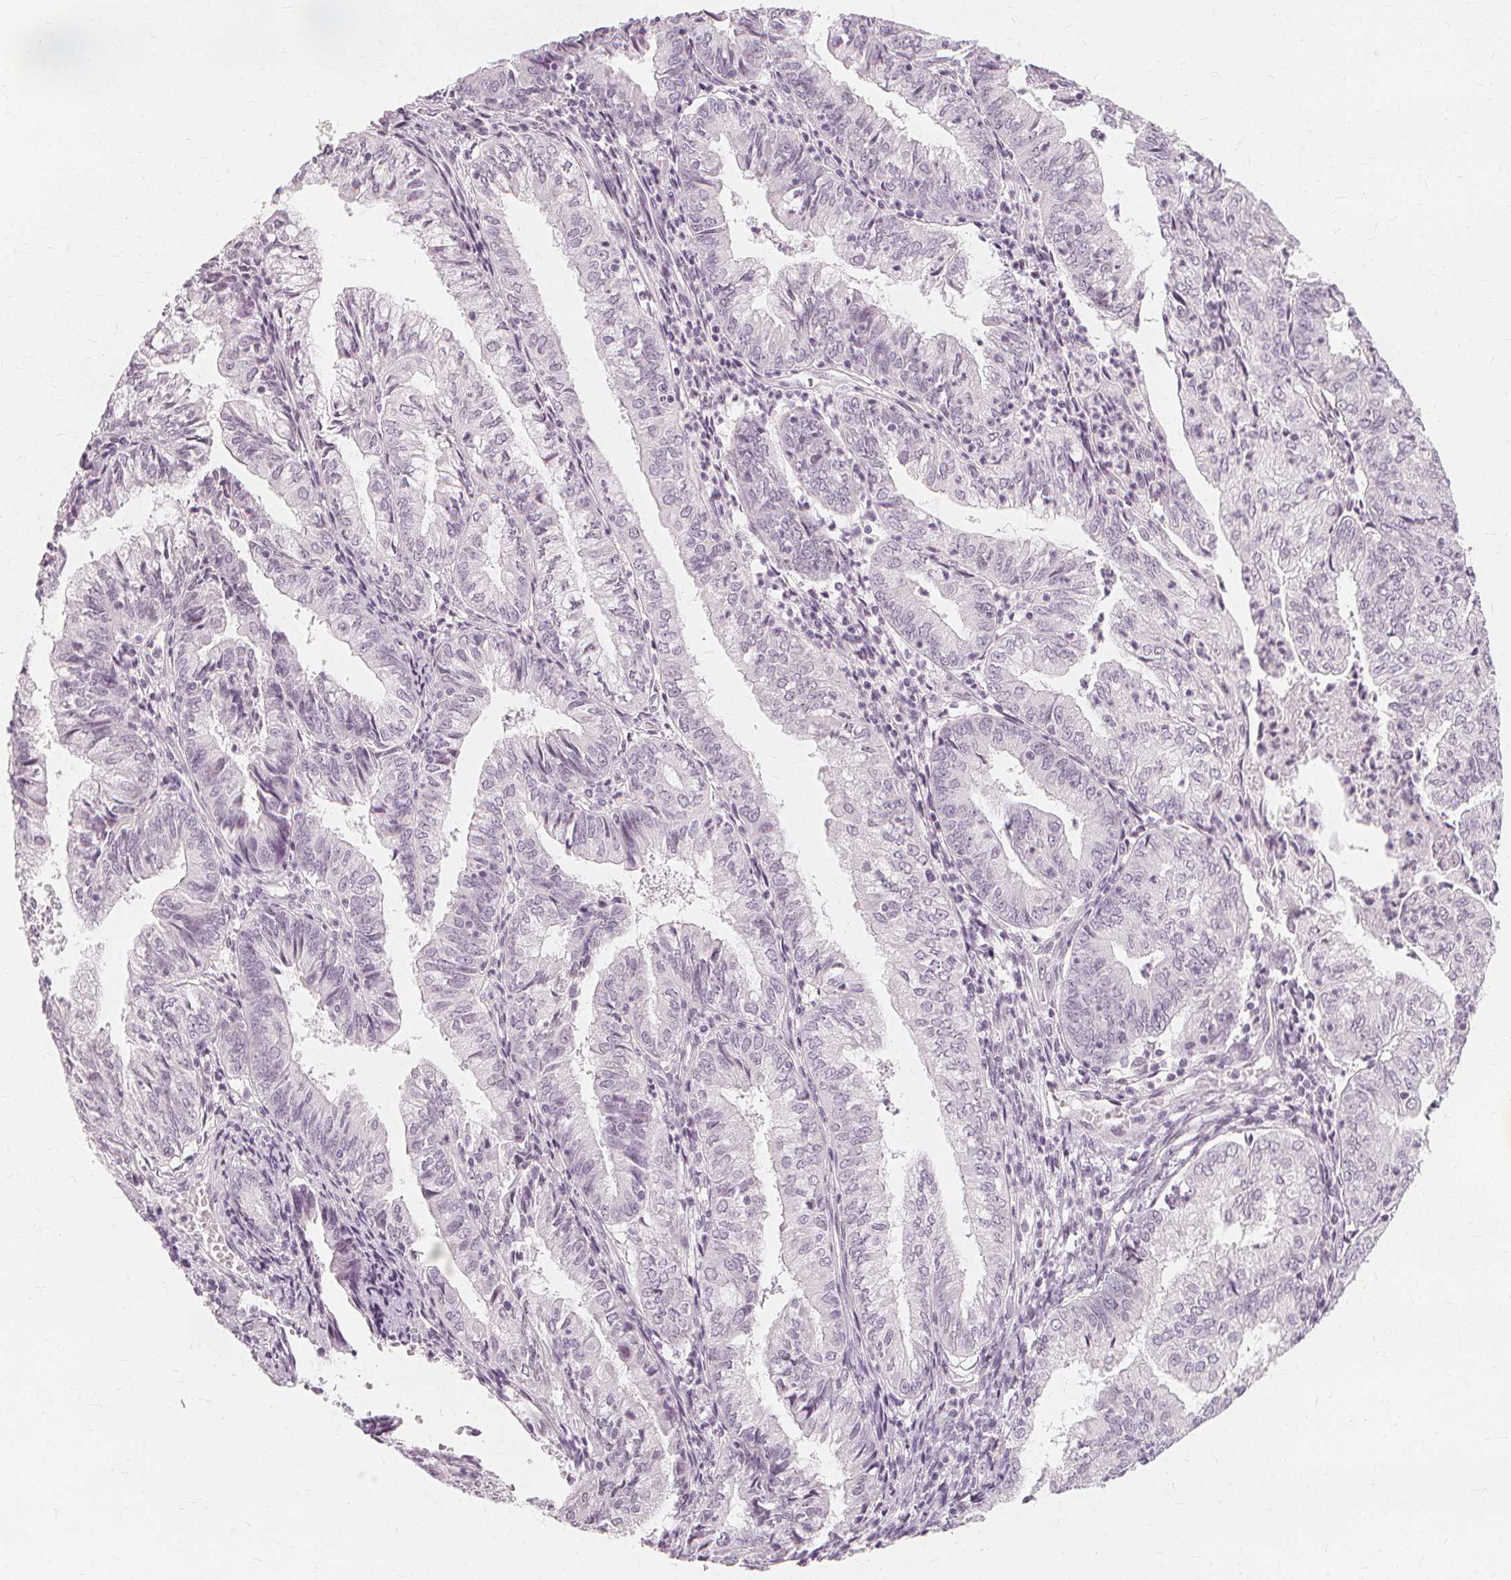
{"staining": {"intensity": "negative", "quantity": "none", "location": "none"}, "tissue": "endometrial cancer", "cell_type": "Tumor cells", "image_type": "cancer", "snomed": [{"axis": "morphology", "description": "Adenocarcinoma, NOS"}, {"axis": "topography", "description": "Endometrium"}], "caption": "Tumor cells are negative for brown protein staining in endometrial cancer (adenocarcinoma). (Stains: DAB IHC with hematoxylin counter stain, Microscopy: brightfield microscopy at high magnification).", "gene": "NXPE1", "patient": {"sex": "female", "age": 55}}